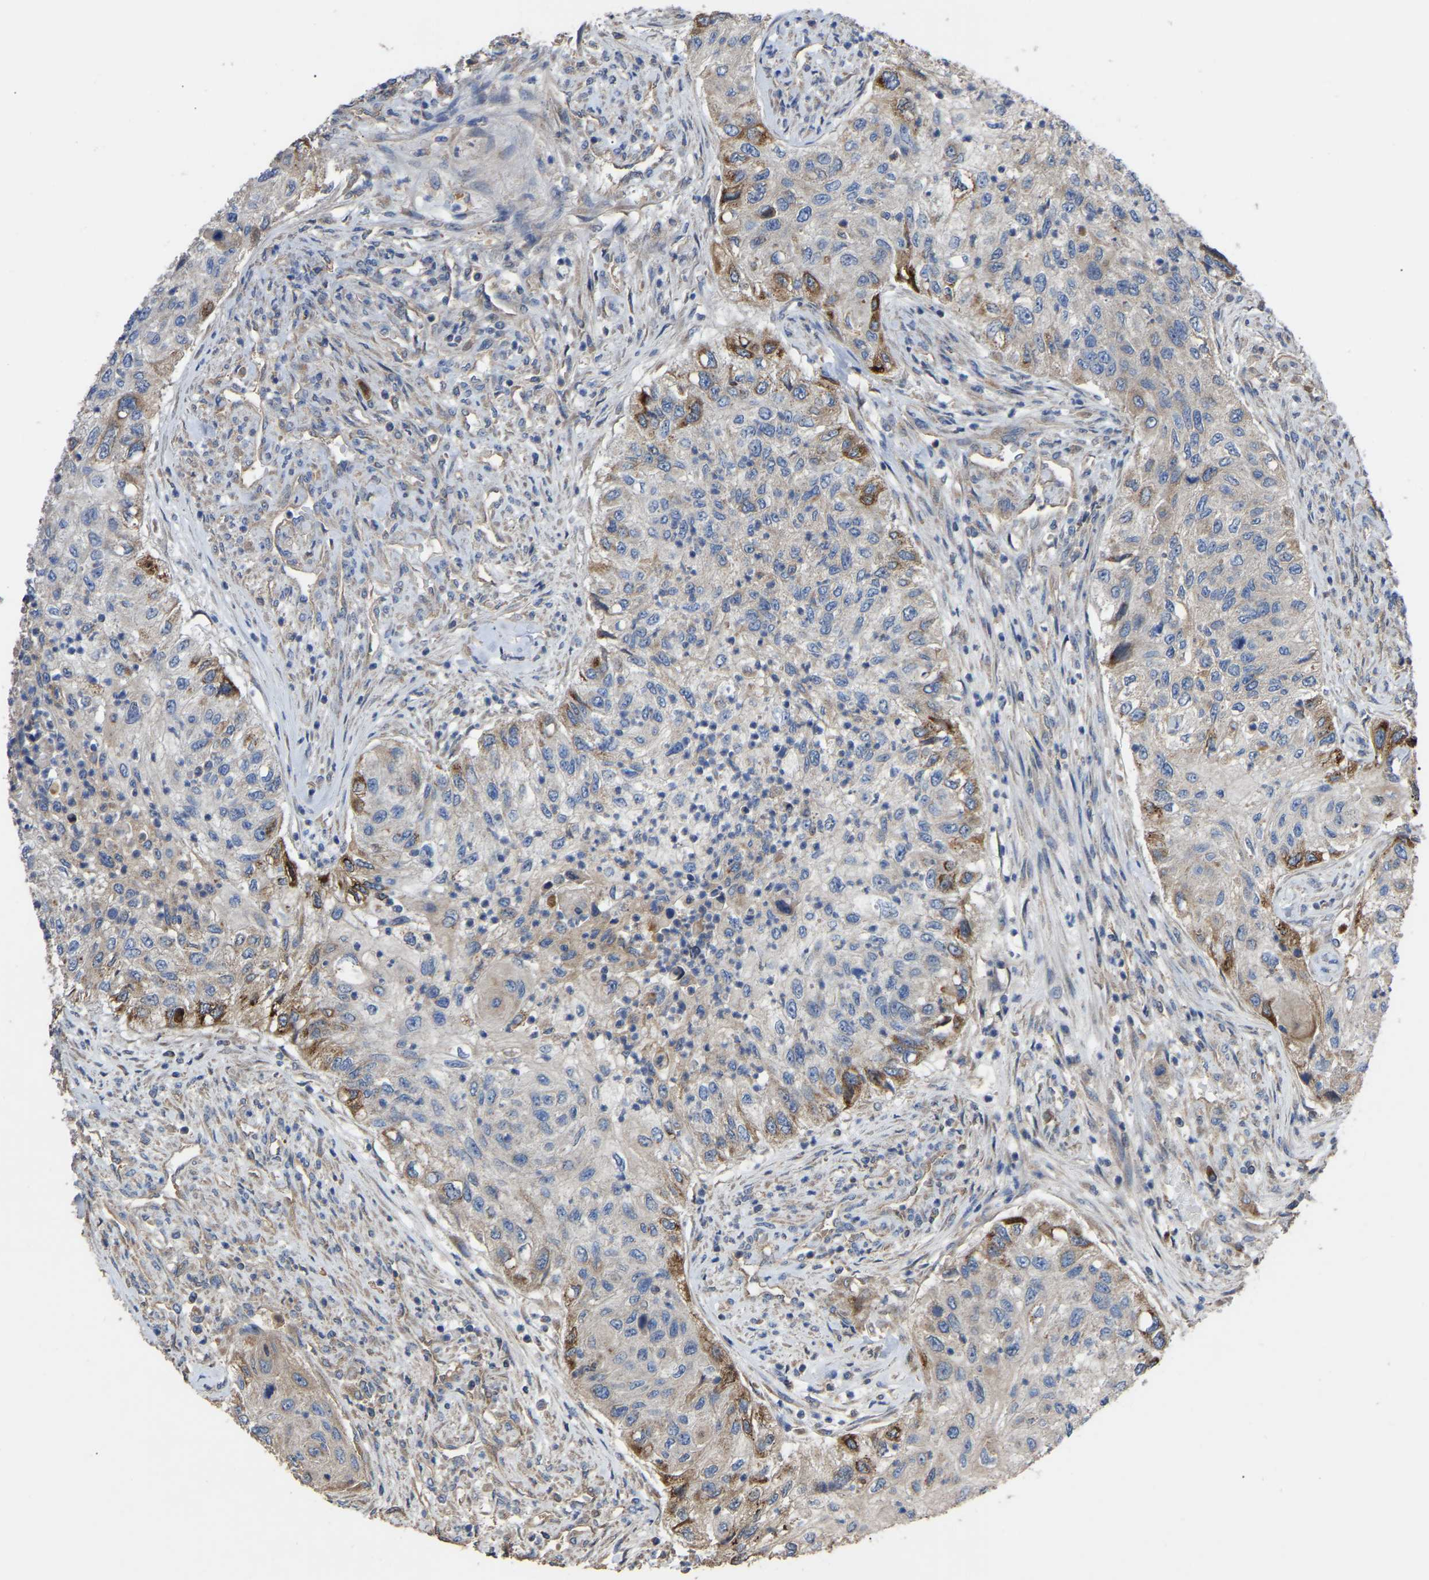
{"staining": {"intensity": "strong", "quantity": "<25%", "location": "cytoplasmic/membranous"}, "tissue": "urothelial cancer", "cell_type": "Tumor cells", "image_type": "cancer", "snomed": [{"axis": "morphology", "description": "Urothelial carcinoma, High grade"}, {"axis": "topography", "description": "Urinary bladder"}], "caption": "The immunohistochemical stain highlights strong cytoplasmic/membranous expression in tumor cells of urothelial carcinoma (high-grade) tissue.", "gene": "GCC1", "patient": {"sex": "female", "age": 60}}